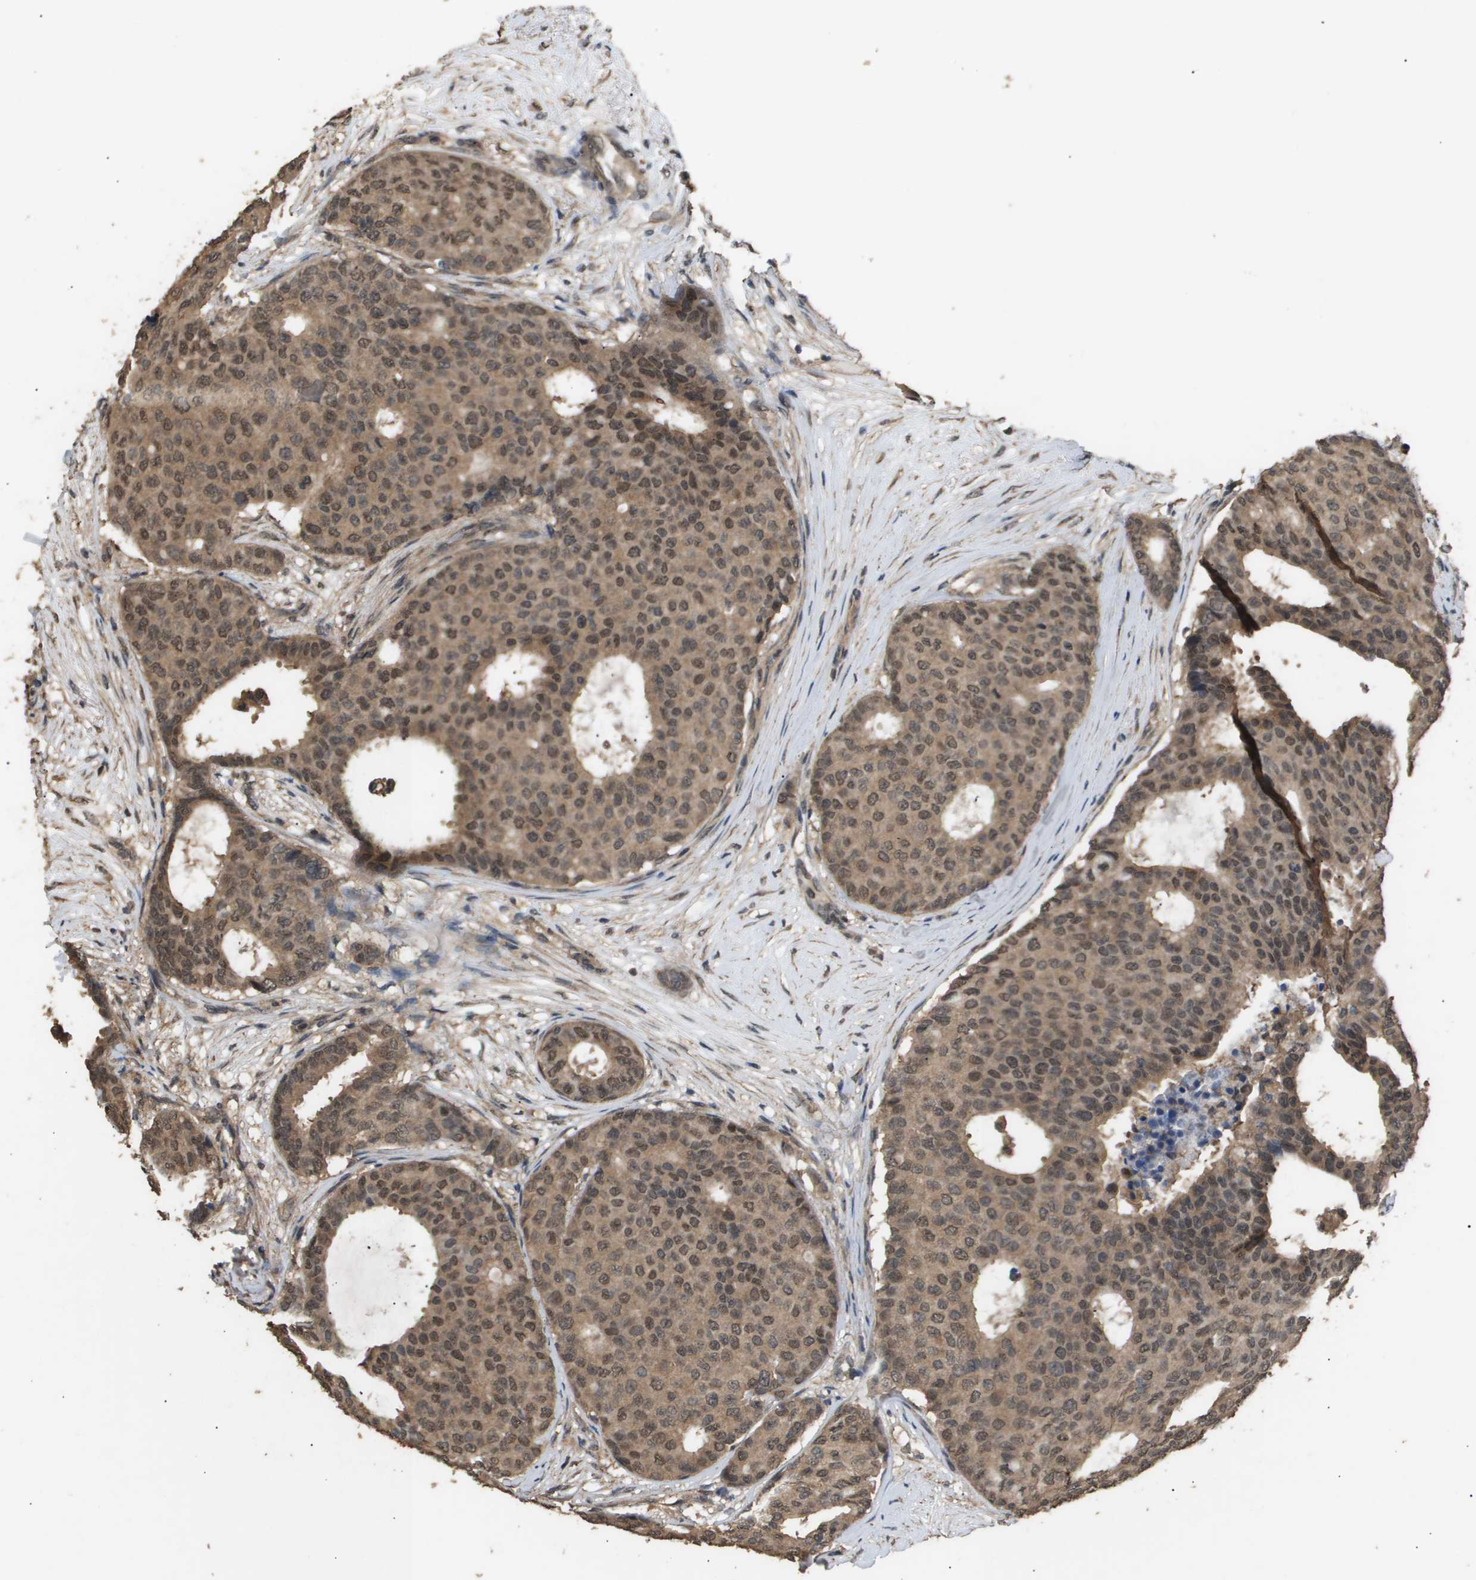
{"staining": {"intensity": "moderate", "quantity": ">75%", "location": "cytoplasmic/membranous,nuclear"}, "tissue": "breast cancer", "cell_type": "Tumor cells", "image_type": "cancer", "snomed": [{"axis": "morphology", "description": "Duct carcinoma"}, {"axis": "topography", "description": "Breast"}], "caption": "Immunohistochemistry (IHC) photomicrograph of neoplastic tissue: breast cancer (invasive ductal carcinoma) stained using IHC shows medium levels of moderate protein expression localized specifically in the cytoplasmic/membranous and nuclear of tumor cells, appearing as a cytoplasmic/membranous and nuclear brown color.", "gene": "ING1", "patient": {"sex": "female", "age": 75}}